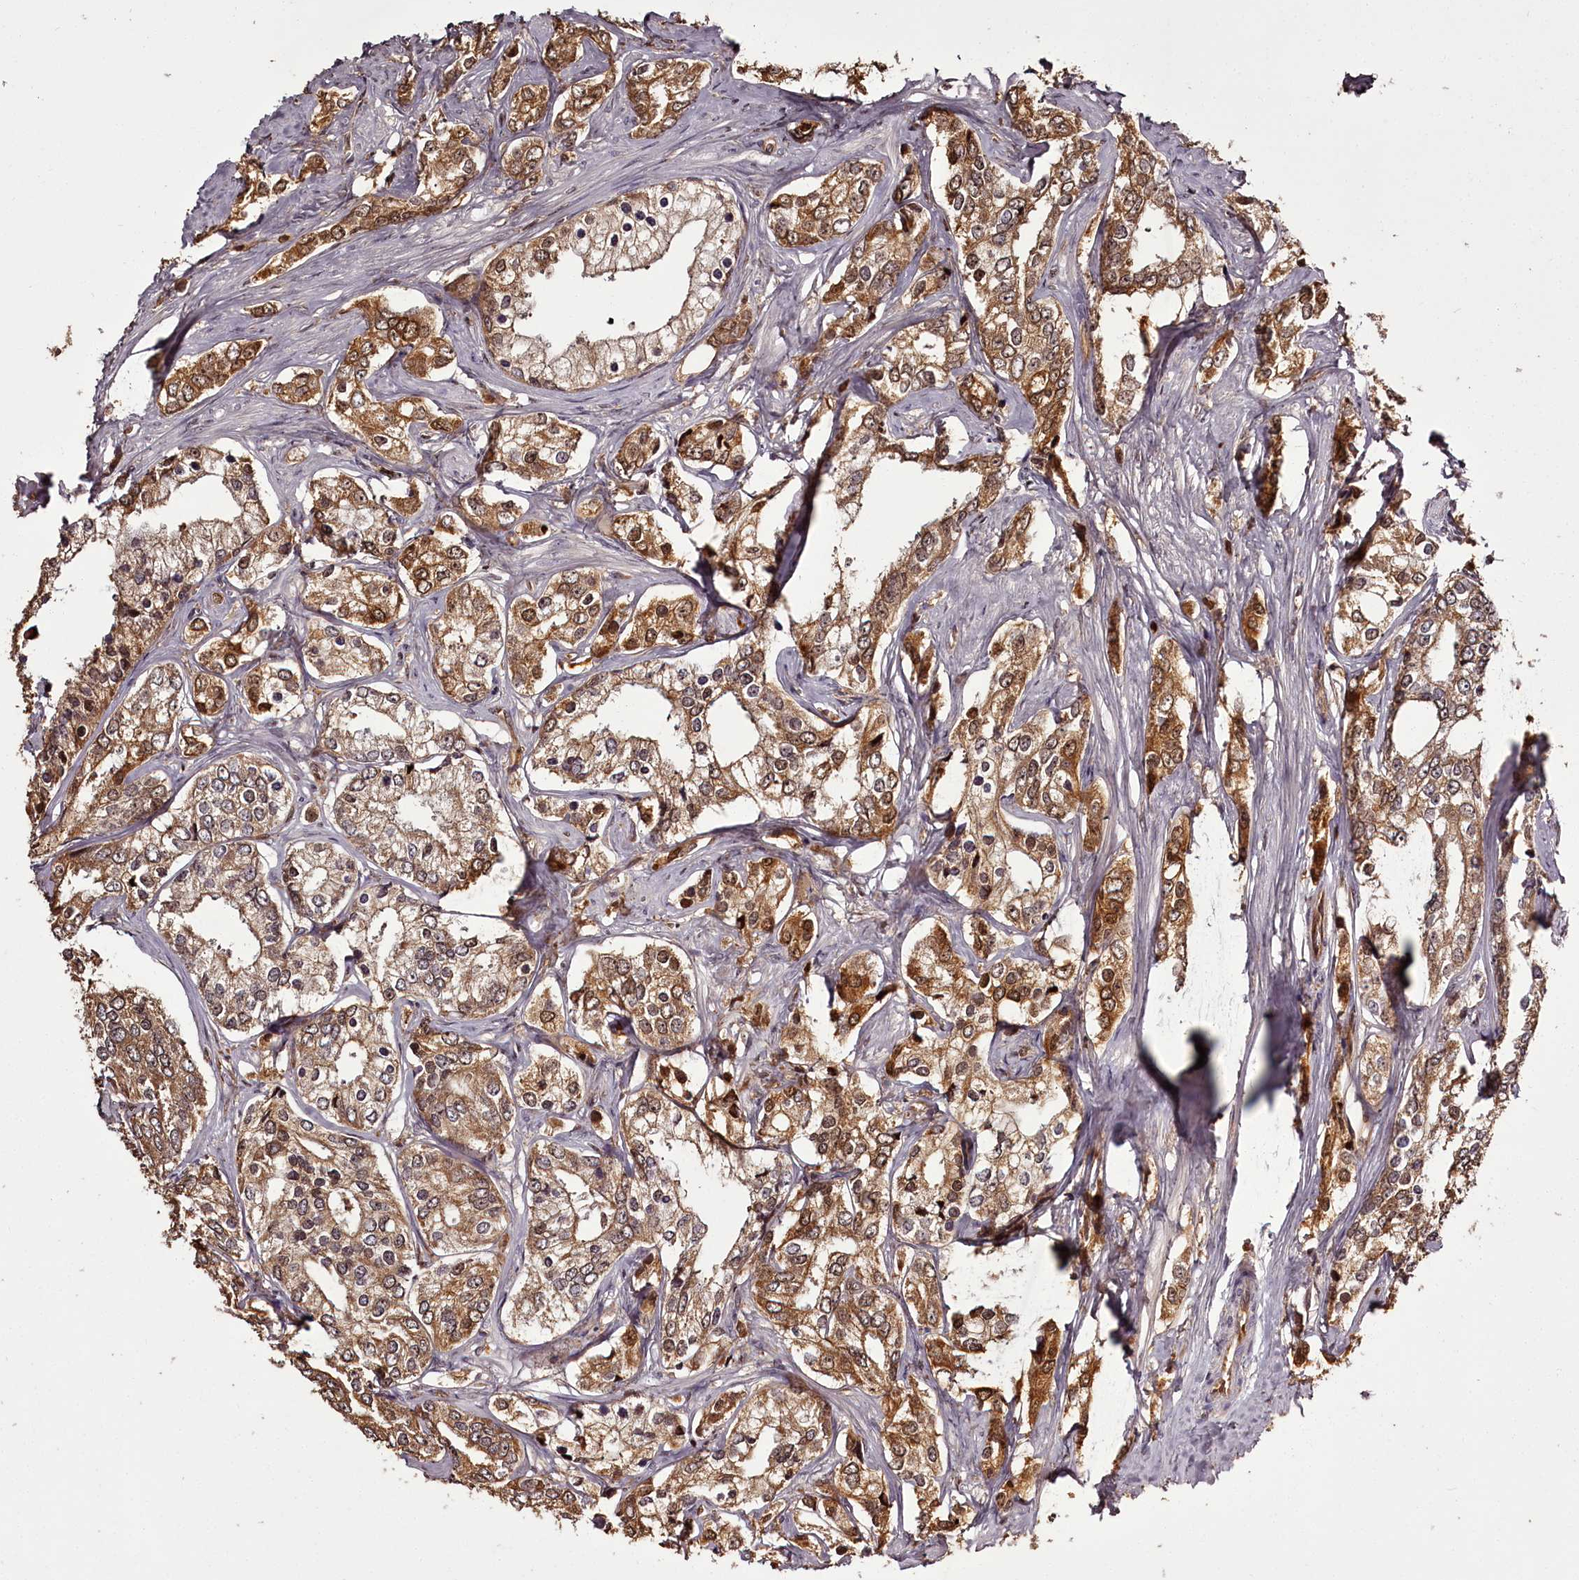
{"staining": {"intensity": "moderate", "quantity": ">75%", "location": "cytoplasmic/membranous,nuclear"}, "tissue": "prostate cancer", "cell_type": "Tumor cells", "image_type": "cancer", "snomed": [{"axis": "morphology", "description": "Adenocarcinoma, High grade"}, {"axis": "topography", "description": "Prostate"}], "caption": "A medium amount of moderate cytoplasmic/membranous and nuclear positivity is seen in about >75% of tumor cells in high-grade adenocarcinoma (prostate) tissue.", "gene": "NPRL2", "patient": {"sex": "male", "age": 66}}